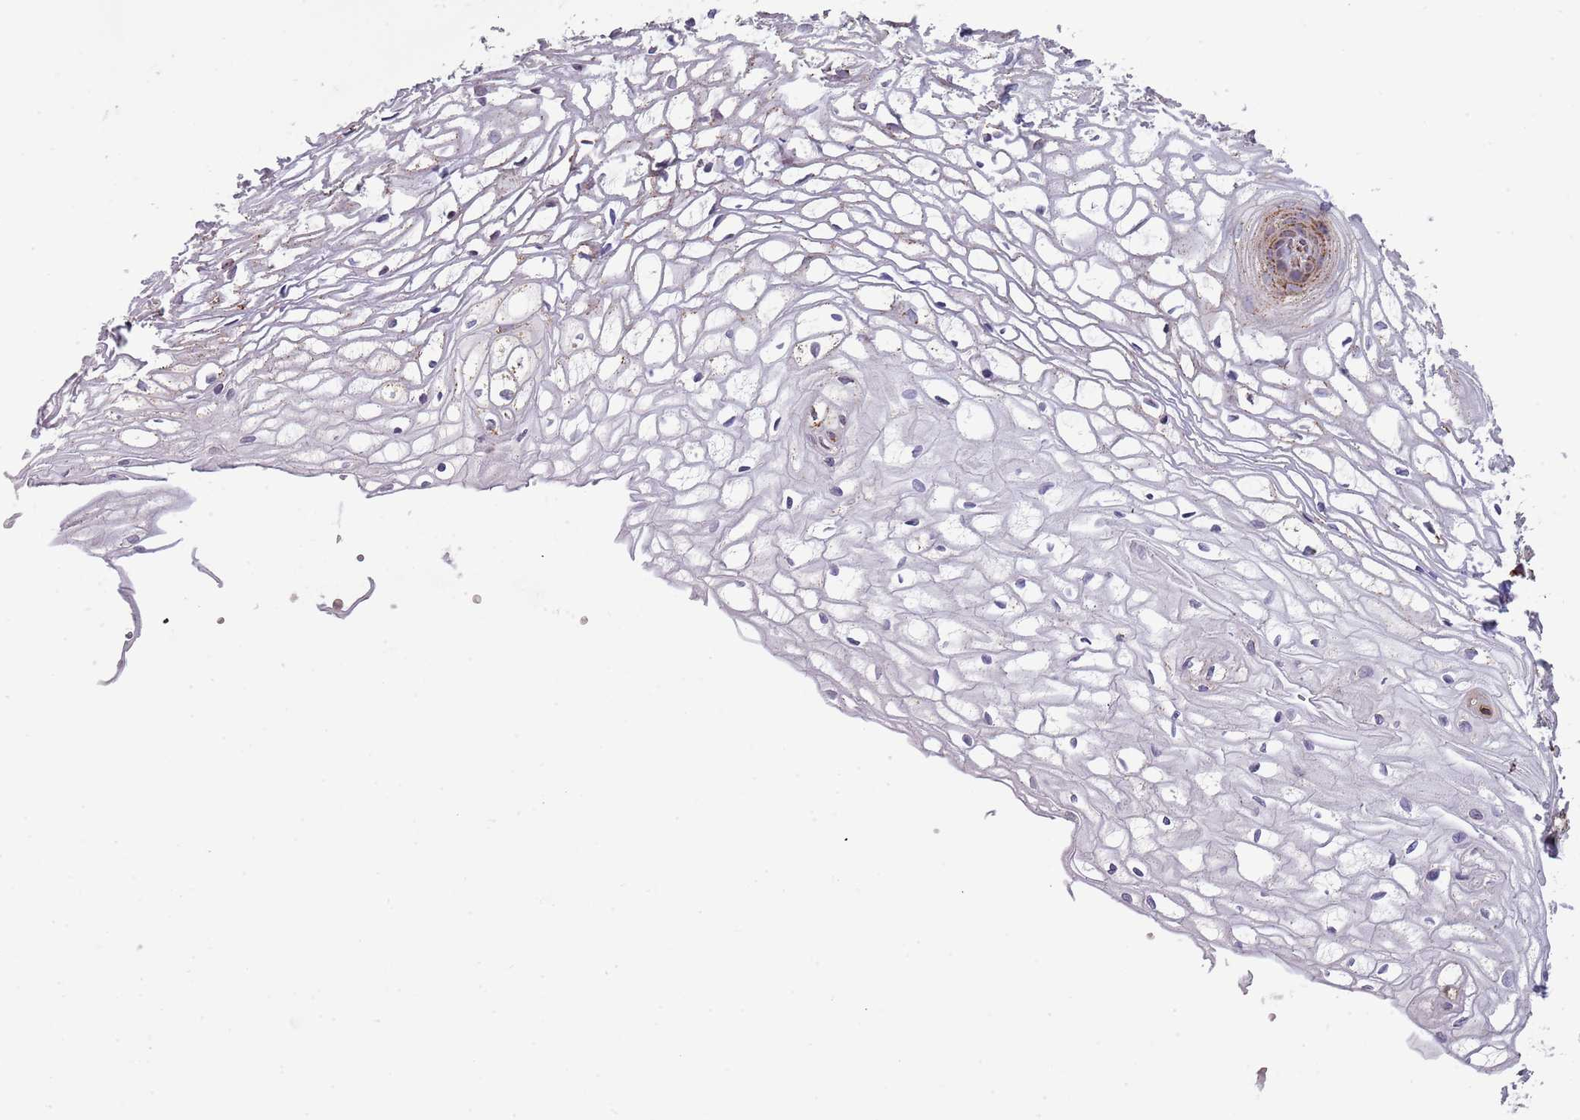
{"staining": {"intensity": "moderate", "quantity": "25%-75%", "location": "cytoplasmic/membranous"}, "tissue": "vagina", "cell_type": "Squamous epithelial cells", "image_type": "normal", "snomed": [{"axis": "morphology", "description": "Normal tissue, NOS"}, {"axis": "topography", "description": "Vagina"}], "caption": "A medium amount of moderate cytoplasmic/membranous staining is seen in about 25%-75% of squamous epithelial cells in benign vagina.", "gene": "VPS16", "patient": {"sex": "female", "age": 34}}